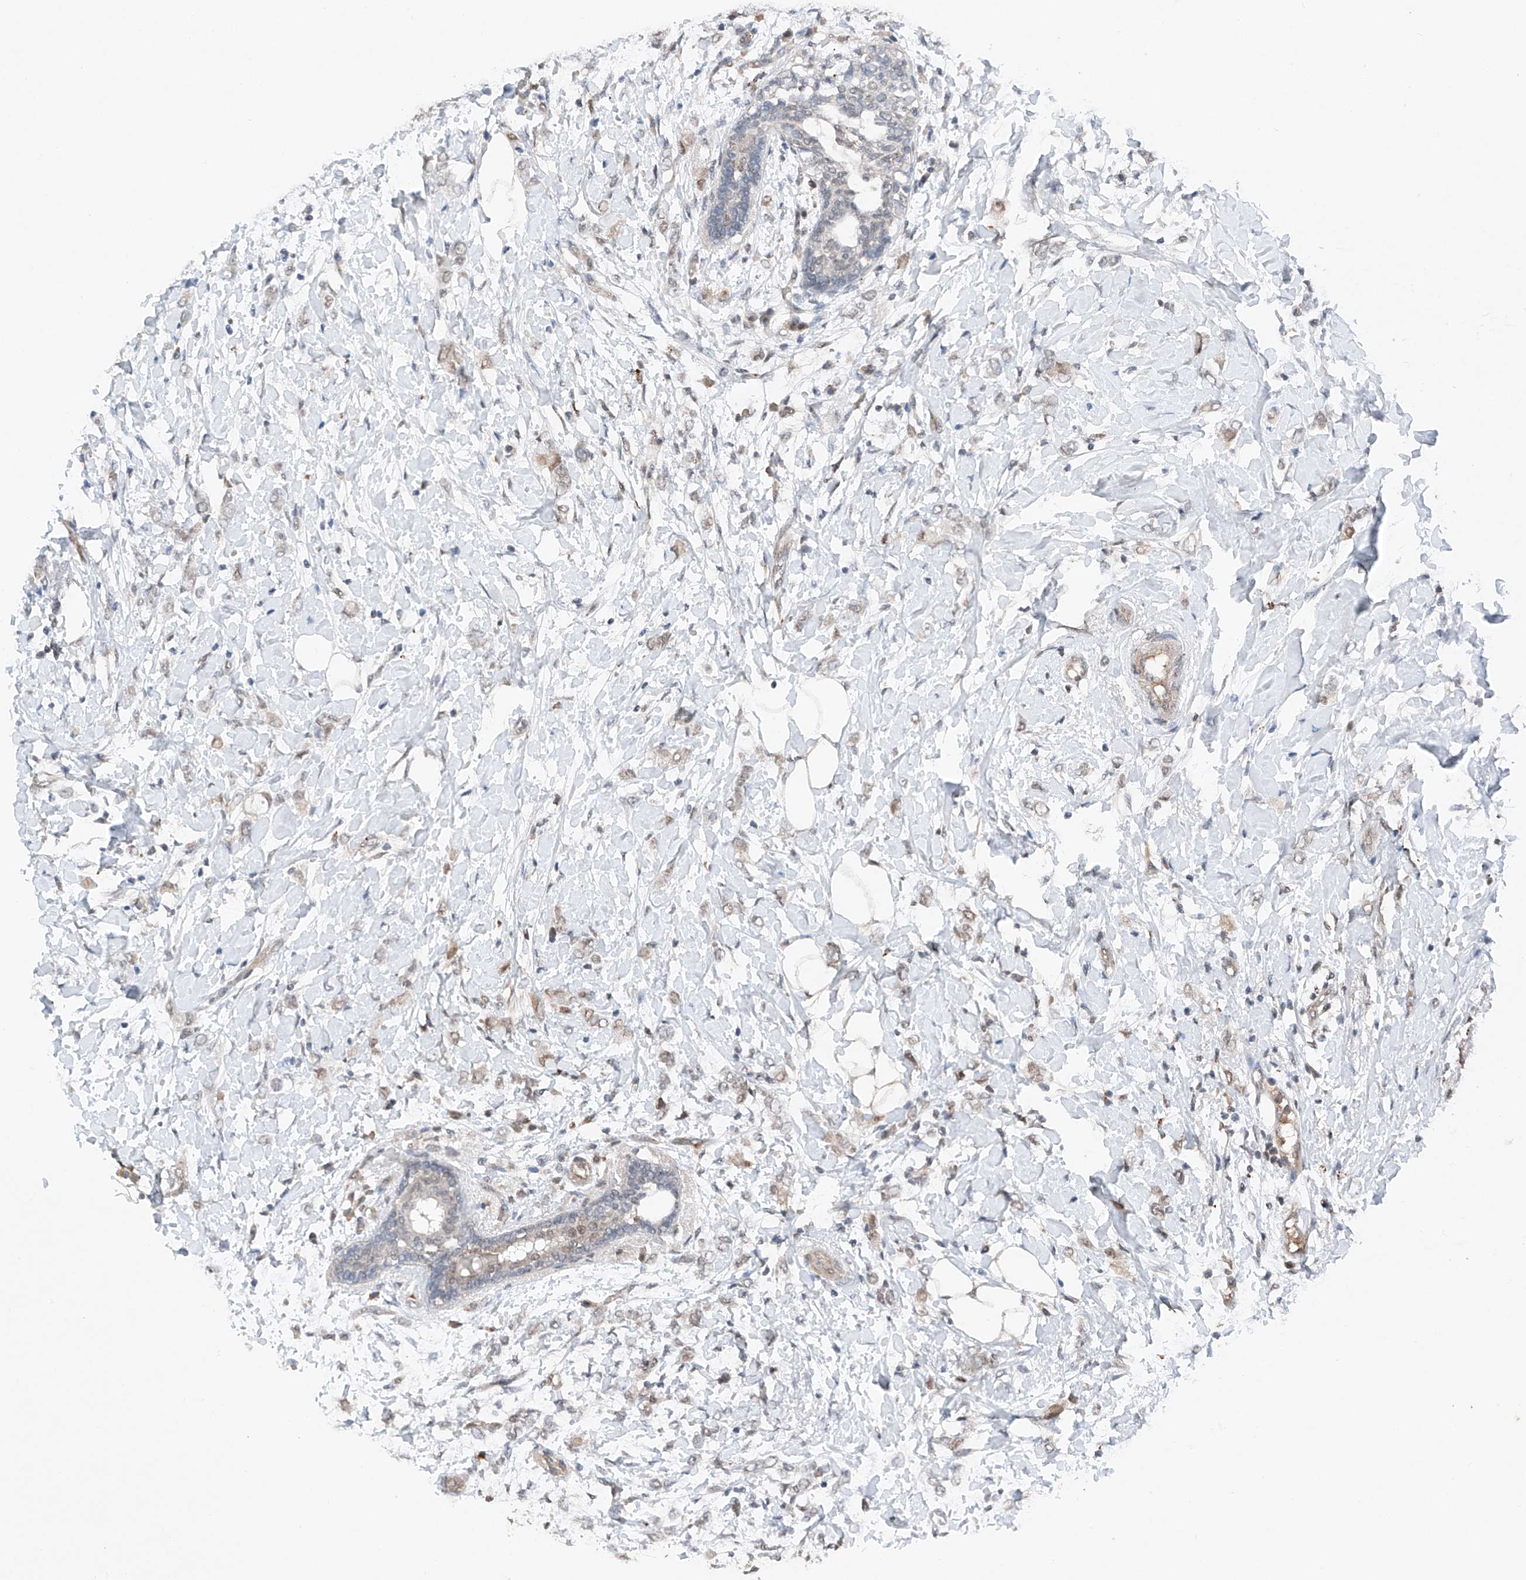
{"staining": {"intensity": "weak", "quantity": "25%-75%", "location": "nuclear"}, "tissue": "breast cancer", "cell_type": "Tumor cells", "image_type": "cancer", "snomed": [{"axis": "morphology", "description": "Normal tissue, NOS"}, {"axis": "morphology", "description": "Lobular carcinoma"}, {"axis": "topography", "description": "Breast"}], "caption": "Breast cancer stained with DAB immunohistochemistry (IHC) shows low levels of weak nuclear expression in about 25%-75% of tumor cells. (Brightfield microscopy of DAB IHC at high magnification).", "gene": "TBX4", "patient": {"sex": "female", "age": 47}}